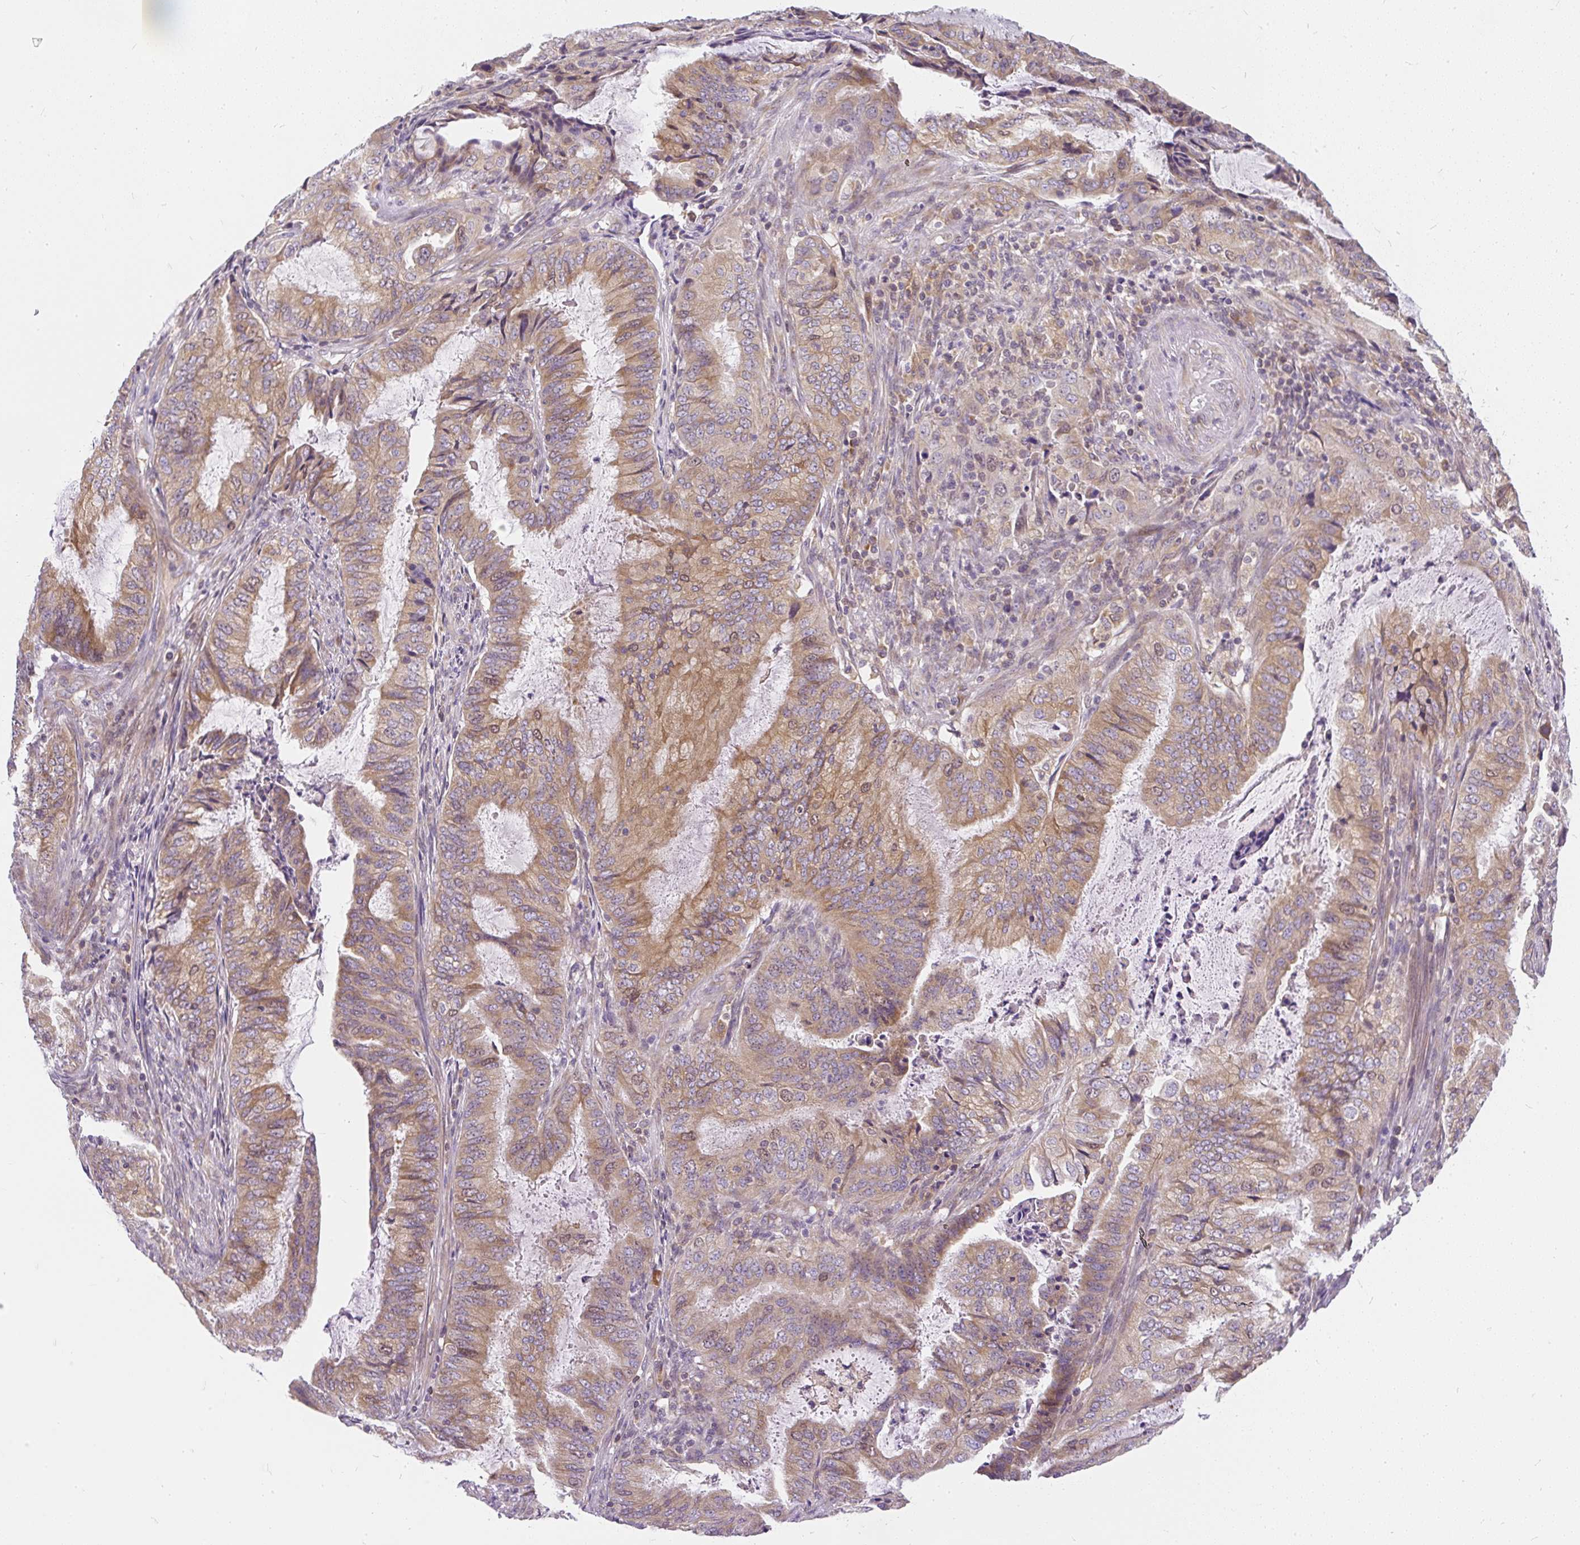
{"staining": {"intensity": "moderate", "quantity": ">75%", "location": "cytoplasmic/membranous,nuclear"}, "tissue": "endometrial cancer", "cell_type": "Tumor cells", "image_type": "cancer", "snomed": [{"axis": "morphology", "description": "Adenocarcinoma, NOS"}, {"axis": "topography", "description": "Endometrium"}], "caption": "A photomicrograph of human endometrial cancer (adenocarcinoma) stained for a protein displays moderate cytoplasmic/membranous and nuclear brown staining in tumor cells.", "gene": "CYP20A1", "patient": {"sex": "female", "age": 51}}